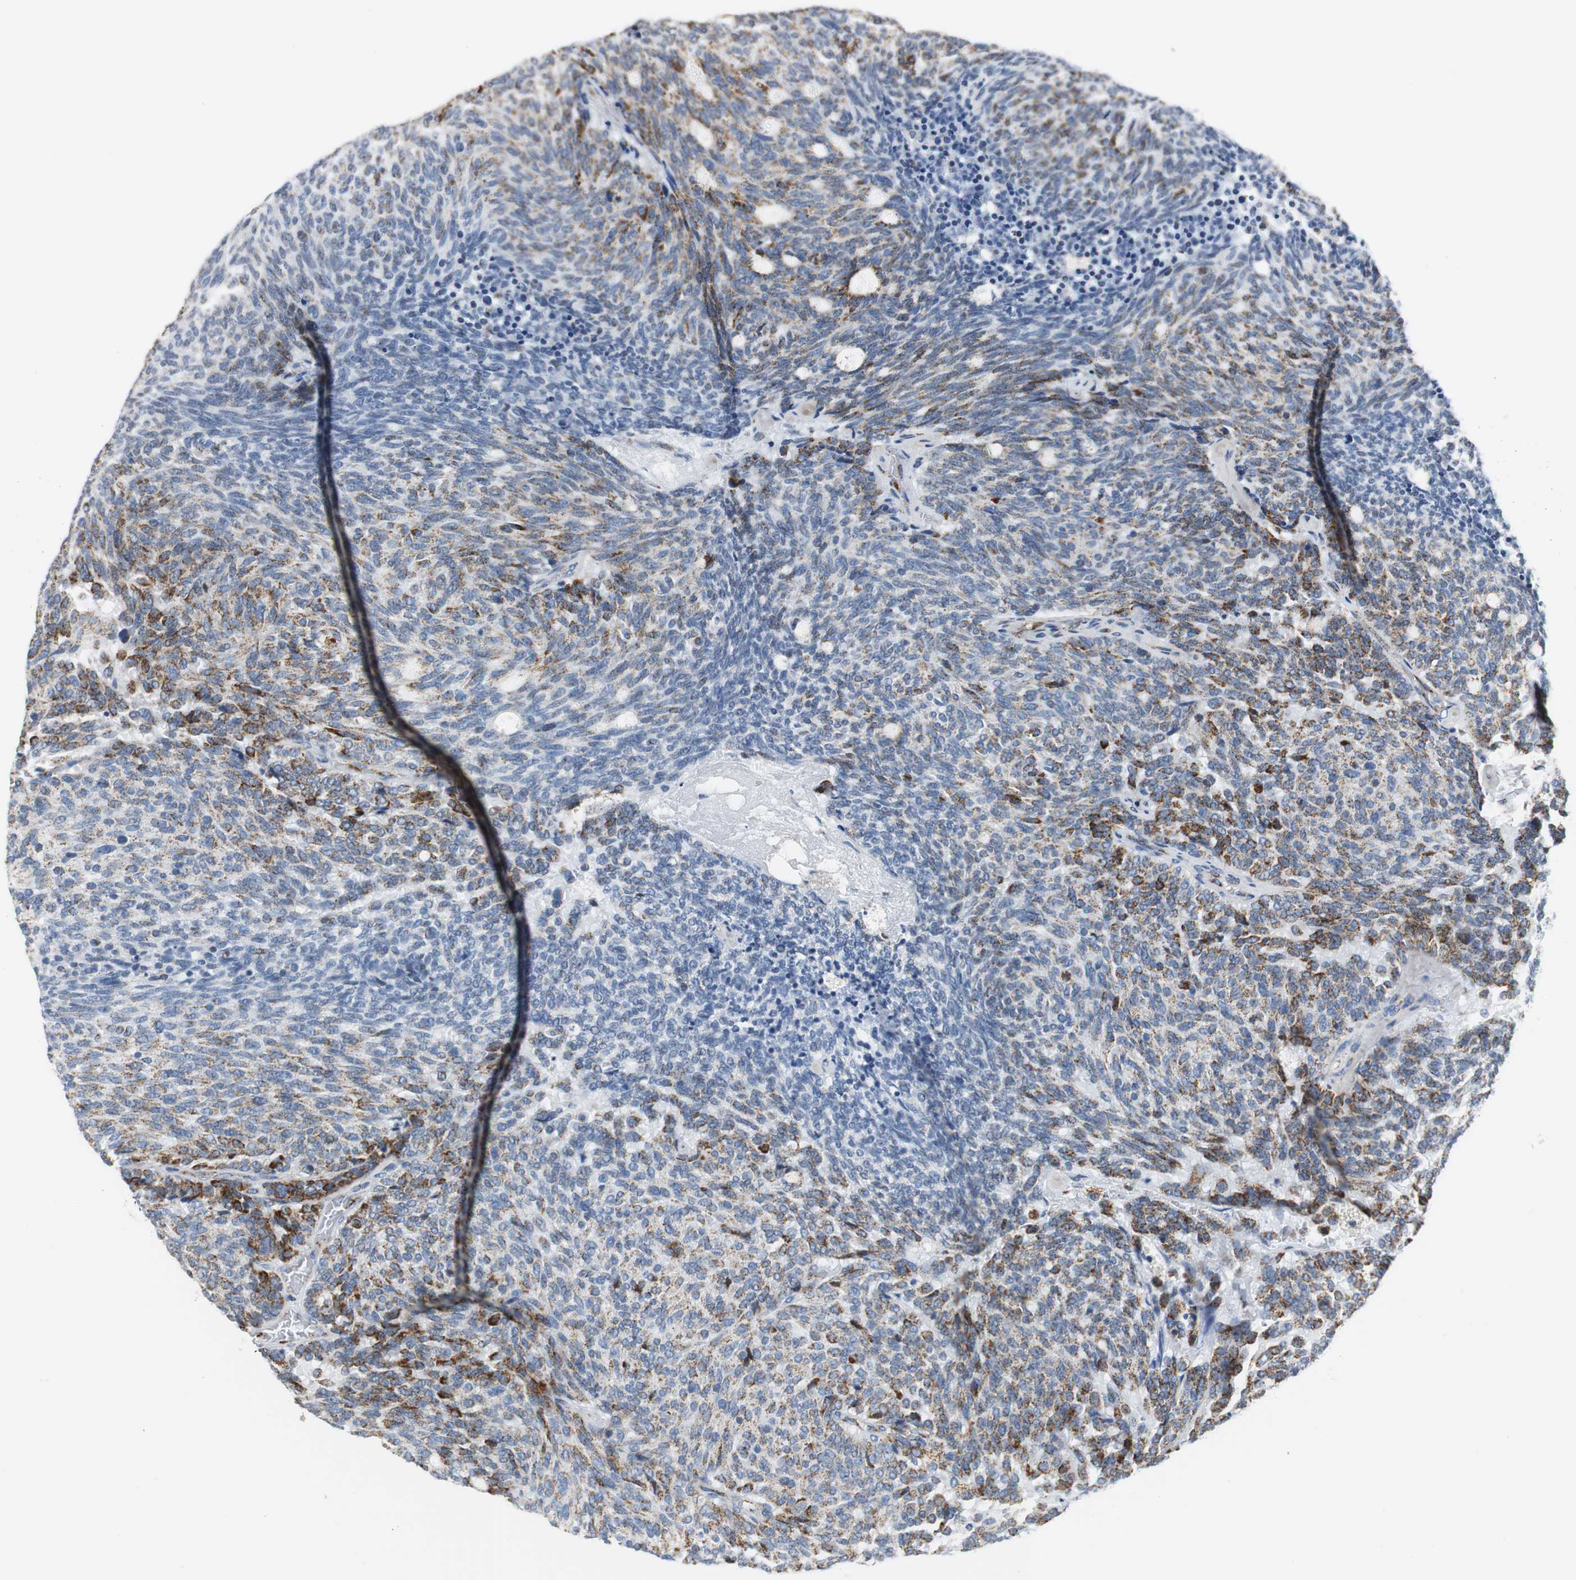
{"staining": {"intensity": "strong", "quantity": "25%-75%", "location": "cytoplasmic/membranous"}, "tissue": "carcinoid", "cell_type": "Tumor cells", "image_type": "cancer", "snomed": [{"axis": "morphology", "description": "Carcinoid, malignant, NOS"}, {"axis": "topography", "description": "Pancreas"}], "caption": "Carcinoid stained with immunohistochemistry displays strong cytoplasmic/membranous positivity in approximately 25%-75% of tumor cells. (DAB IHC, brown staining for protein, blue staining for nuclei).", "gene": "C1QTNF7", "patient": {"sex": "female", "age": 54}}